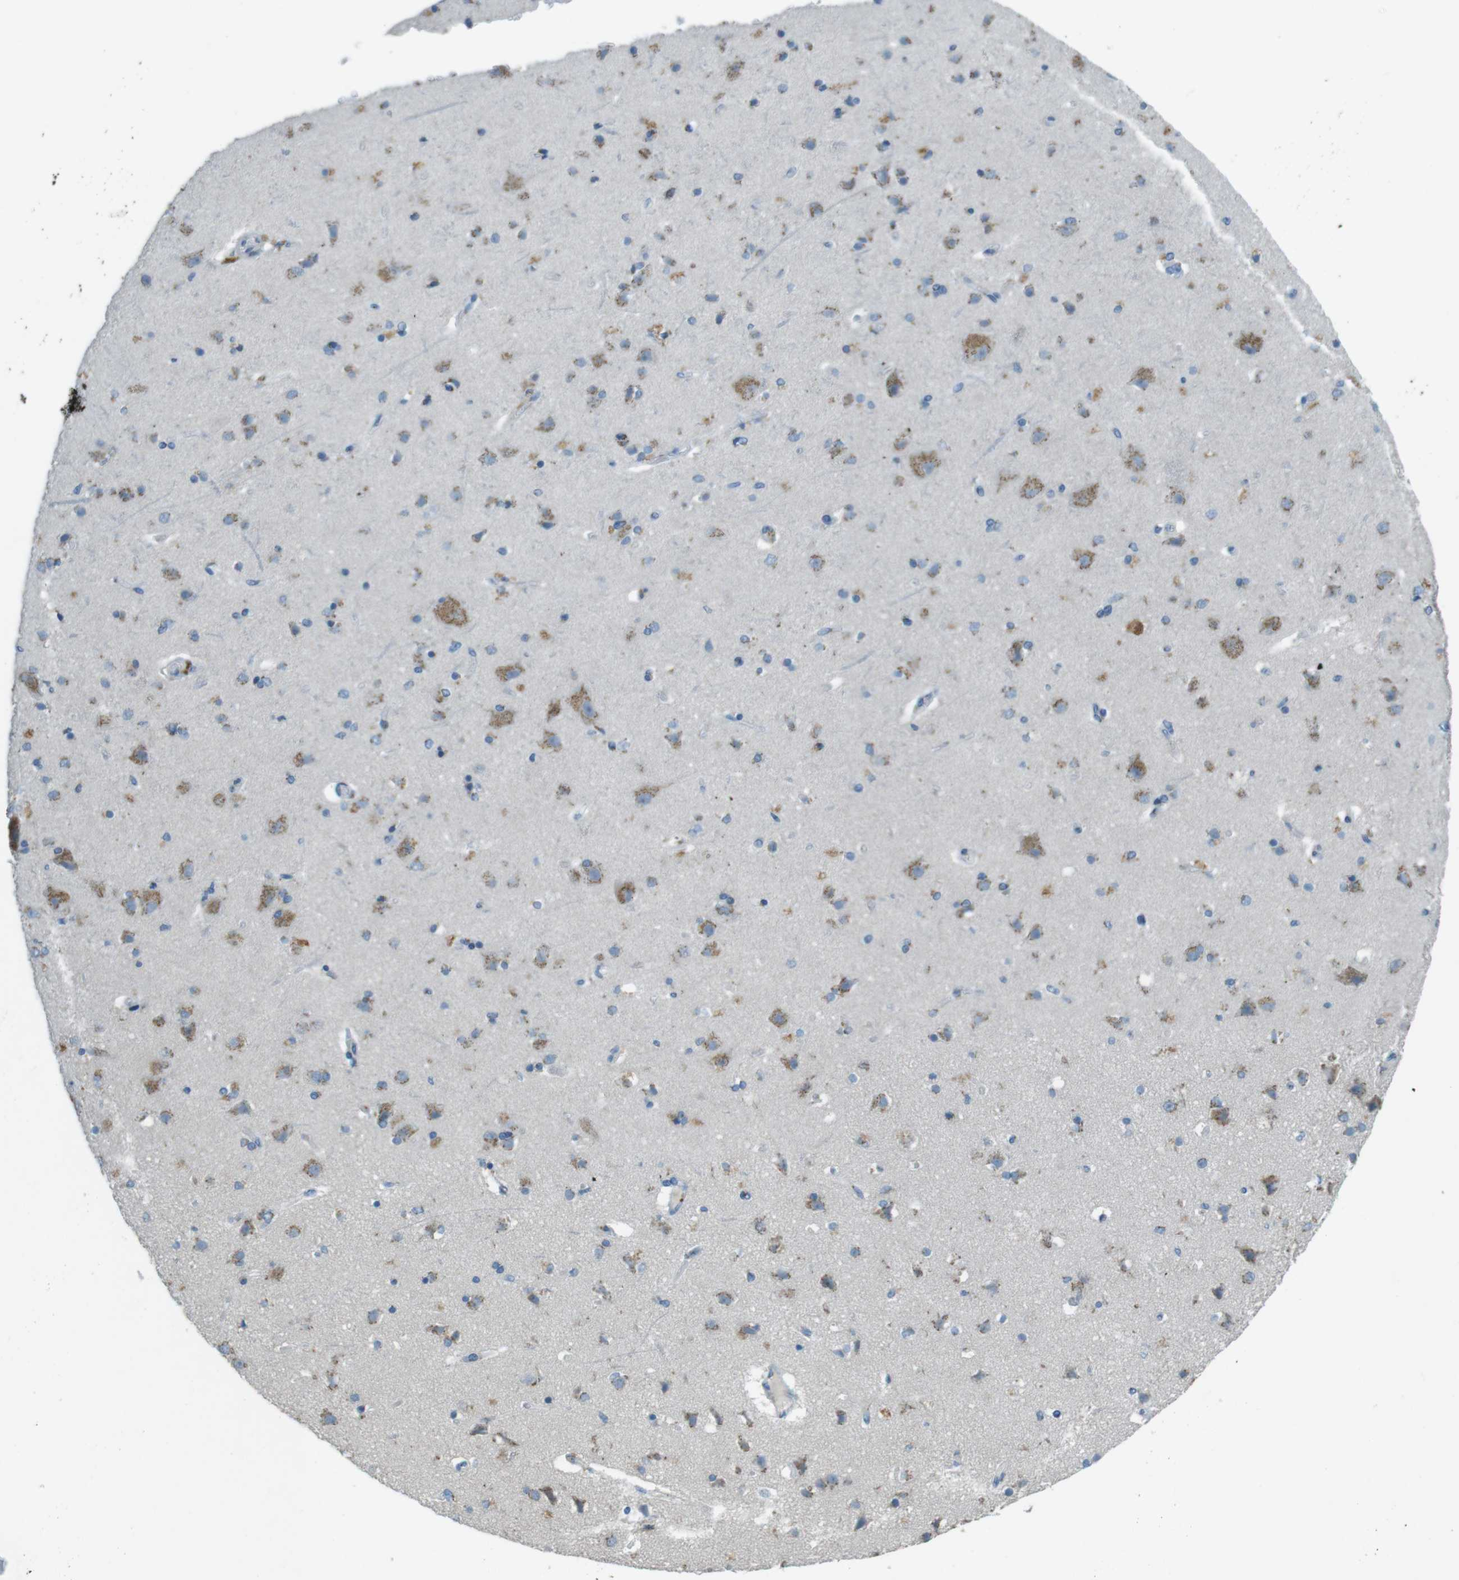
{"staining": {"intensity": "negative", "quantity": "none", "location": "none"}, "tissue": "cerebral cortex", "cell_type": "Endothelial cells", "image_type": "normal", "snomed": [{"axis": "morphology", "description": "Normal tissue, NOS"}, {"axis": "topography", "description": "Cerebral cortex"}], "caption": "There is no significant expression in endothelial cells of cerebral cortex. (Brightfield microscopy of DAB (3,3'-diaminobenzidine) immunohistochemistry at high magnification).", "gene": "TXNDC15", "patient": {"sex": "female", "age": 54}}